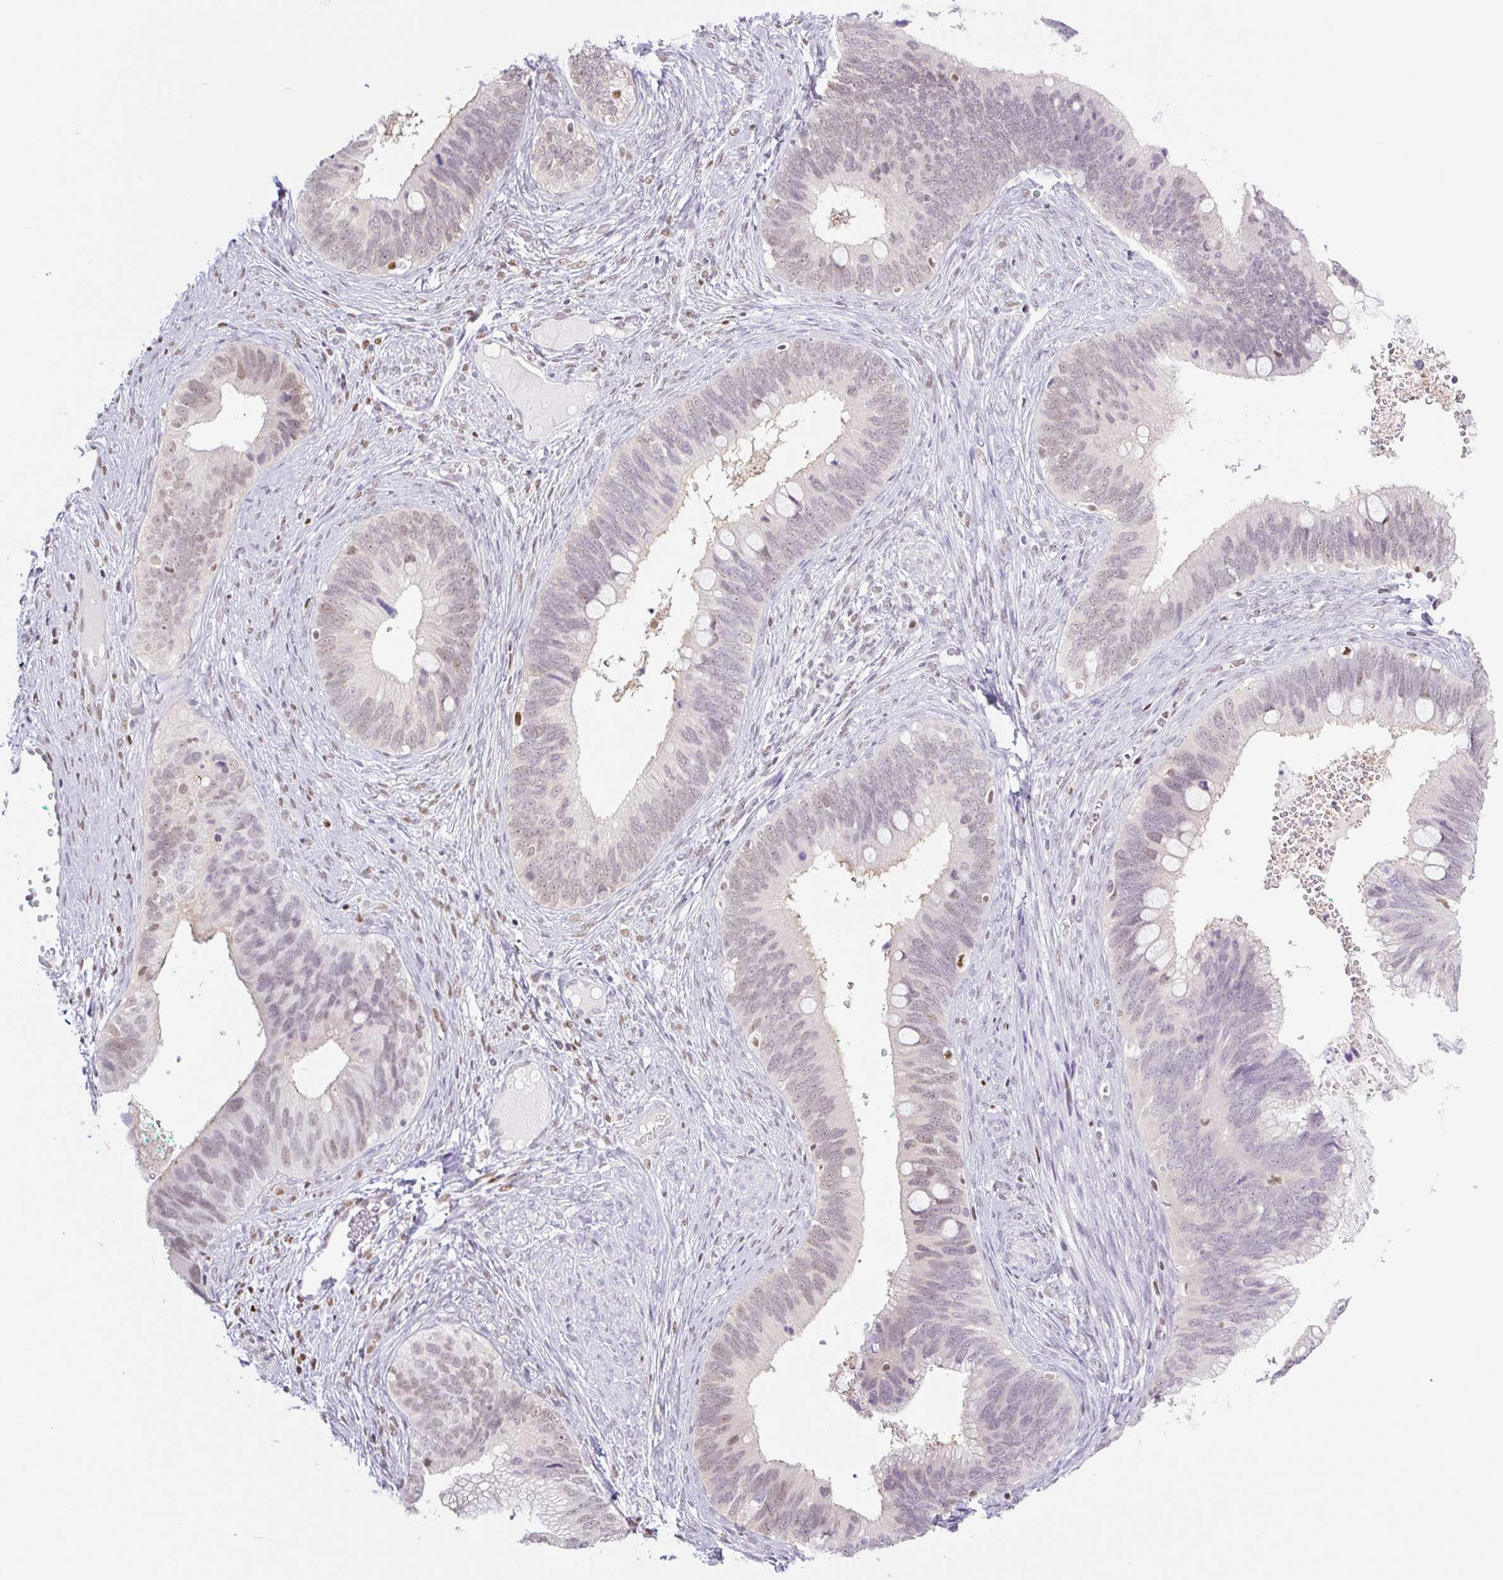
{"staining": {"intensity": "weak", "quantity": "<25%", "location": "nuclear"}, "tissue": "cervical cancer", "cell_type": "Tumor cells", "image_type": "cancer", "snomed": [{"axis": "morphology", "description": "Adenocarcinoma, NOS"}, {"axis": "topography", "description": "Cervix"}], "caption": "This is an IHC micrograph of human cervical adenocarcinoma. There is no staining in tumor cells.", "gene": "TLE3", "patient": {"sex": "female", "age": 42}}